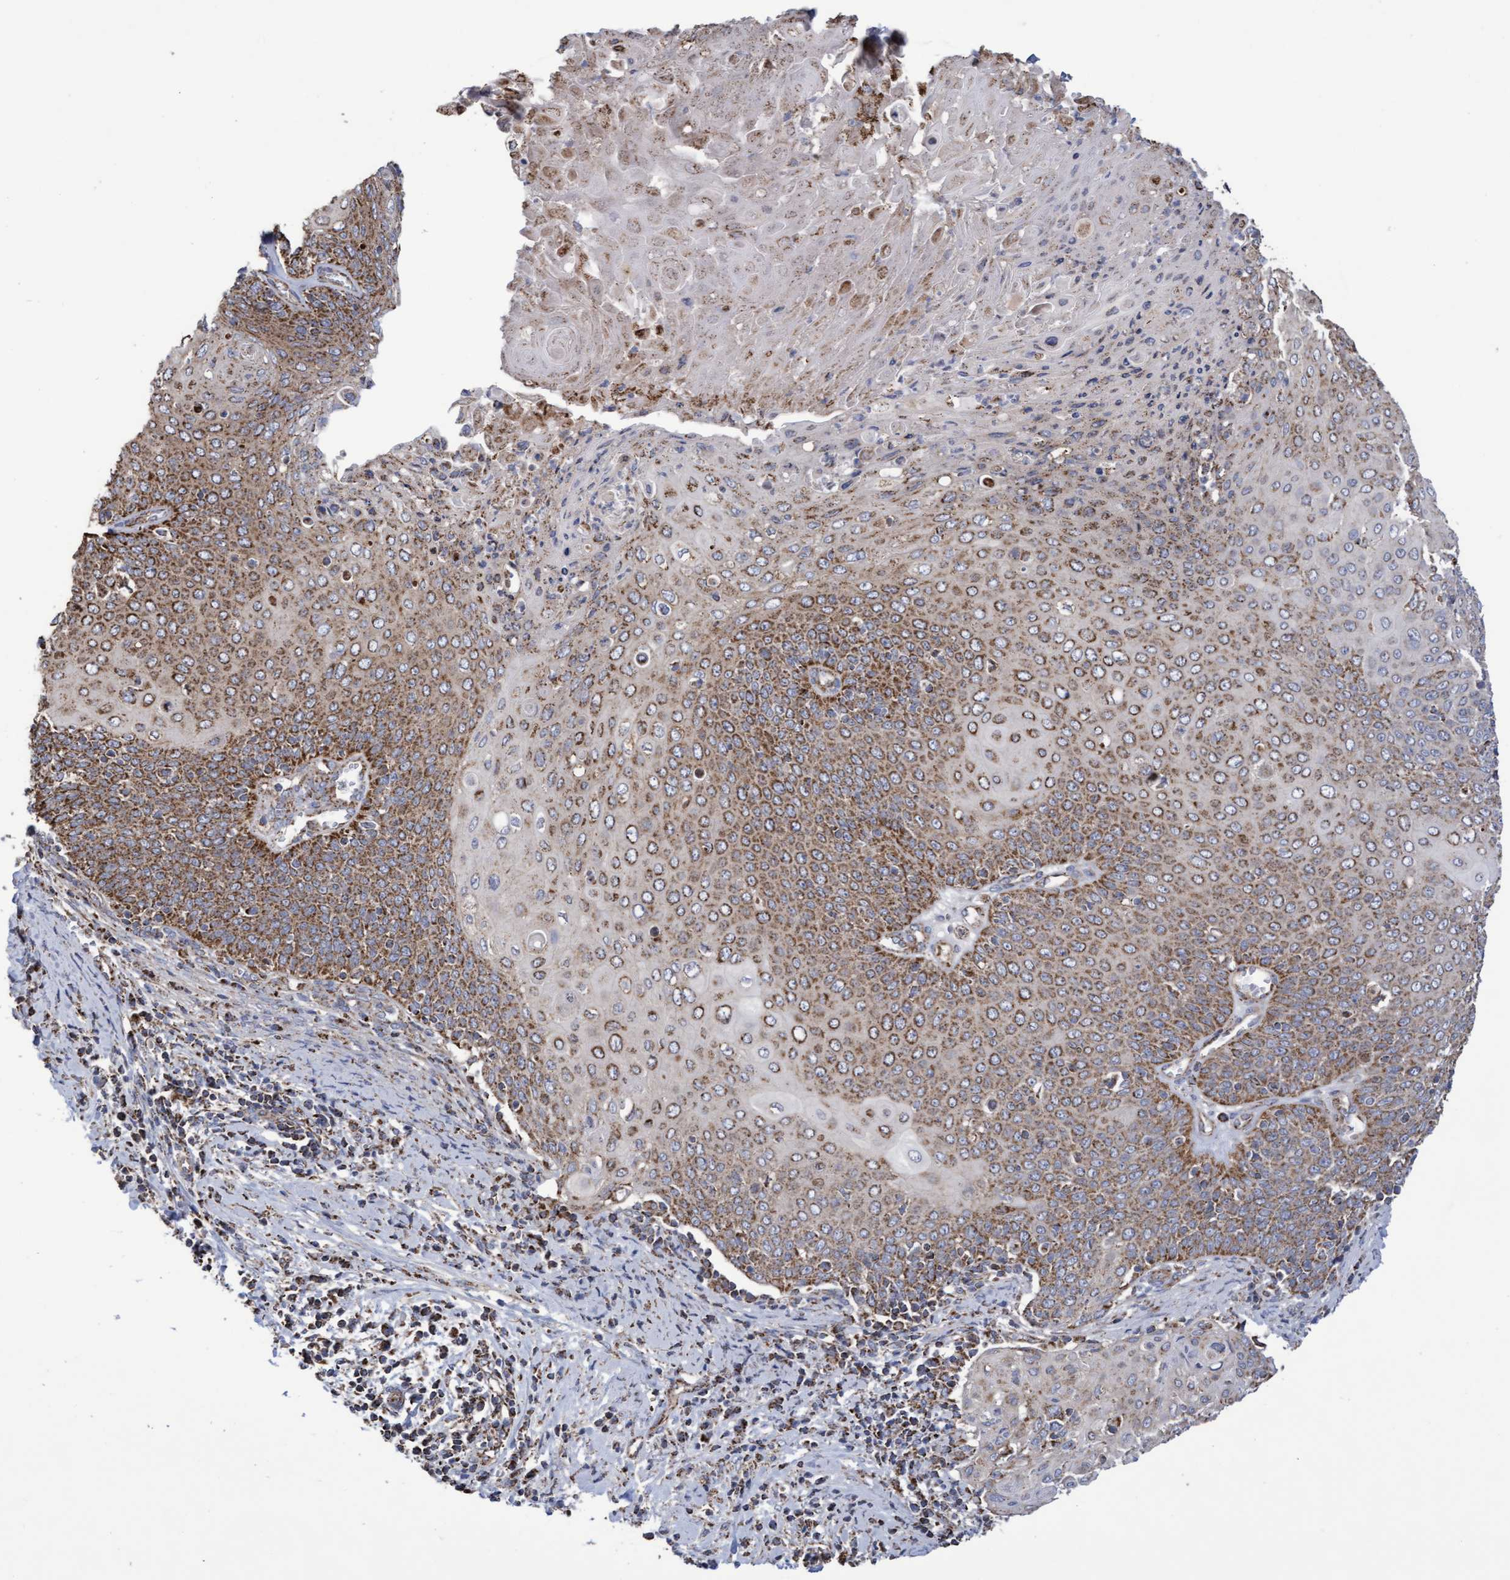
{"staining": {"intensity": "moderate", "quantity": ">75%", "location": "cytoplasmic/membranous"}, "tissue": "cervical cancer", "cell_type": "Tumor cells", "image_type": "cancer", "snomed": [{"axis": "morphology", "description": "Squamous cell carcinoma, NOS"}, {"axis": "topography", "description": "Cervix"}], "caption": "Human cervical cancer (squamous cell carcinoma) stained with a protein marker demonstrates moderate staining in tumor cells.", "gene": "COBL", "patient": {"sex": "female", "age": 39}}